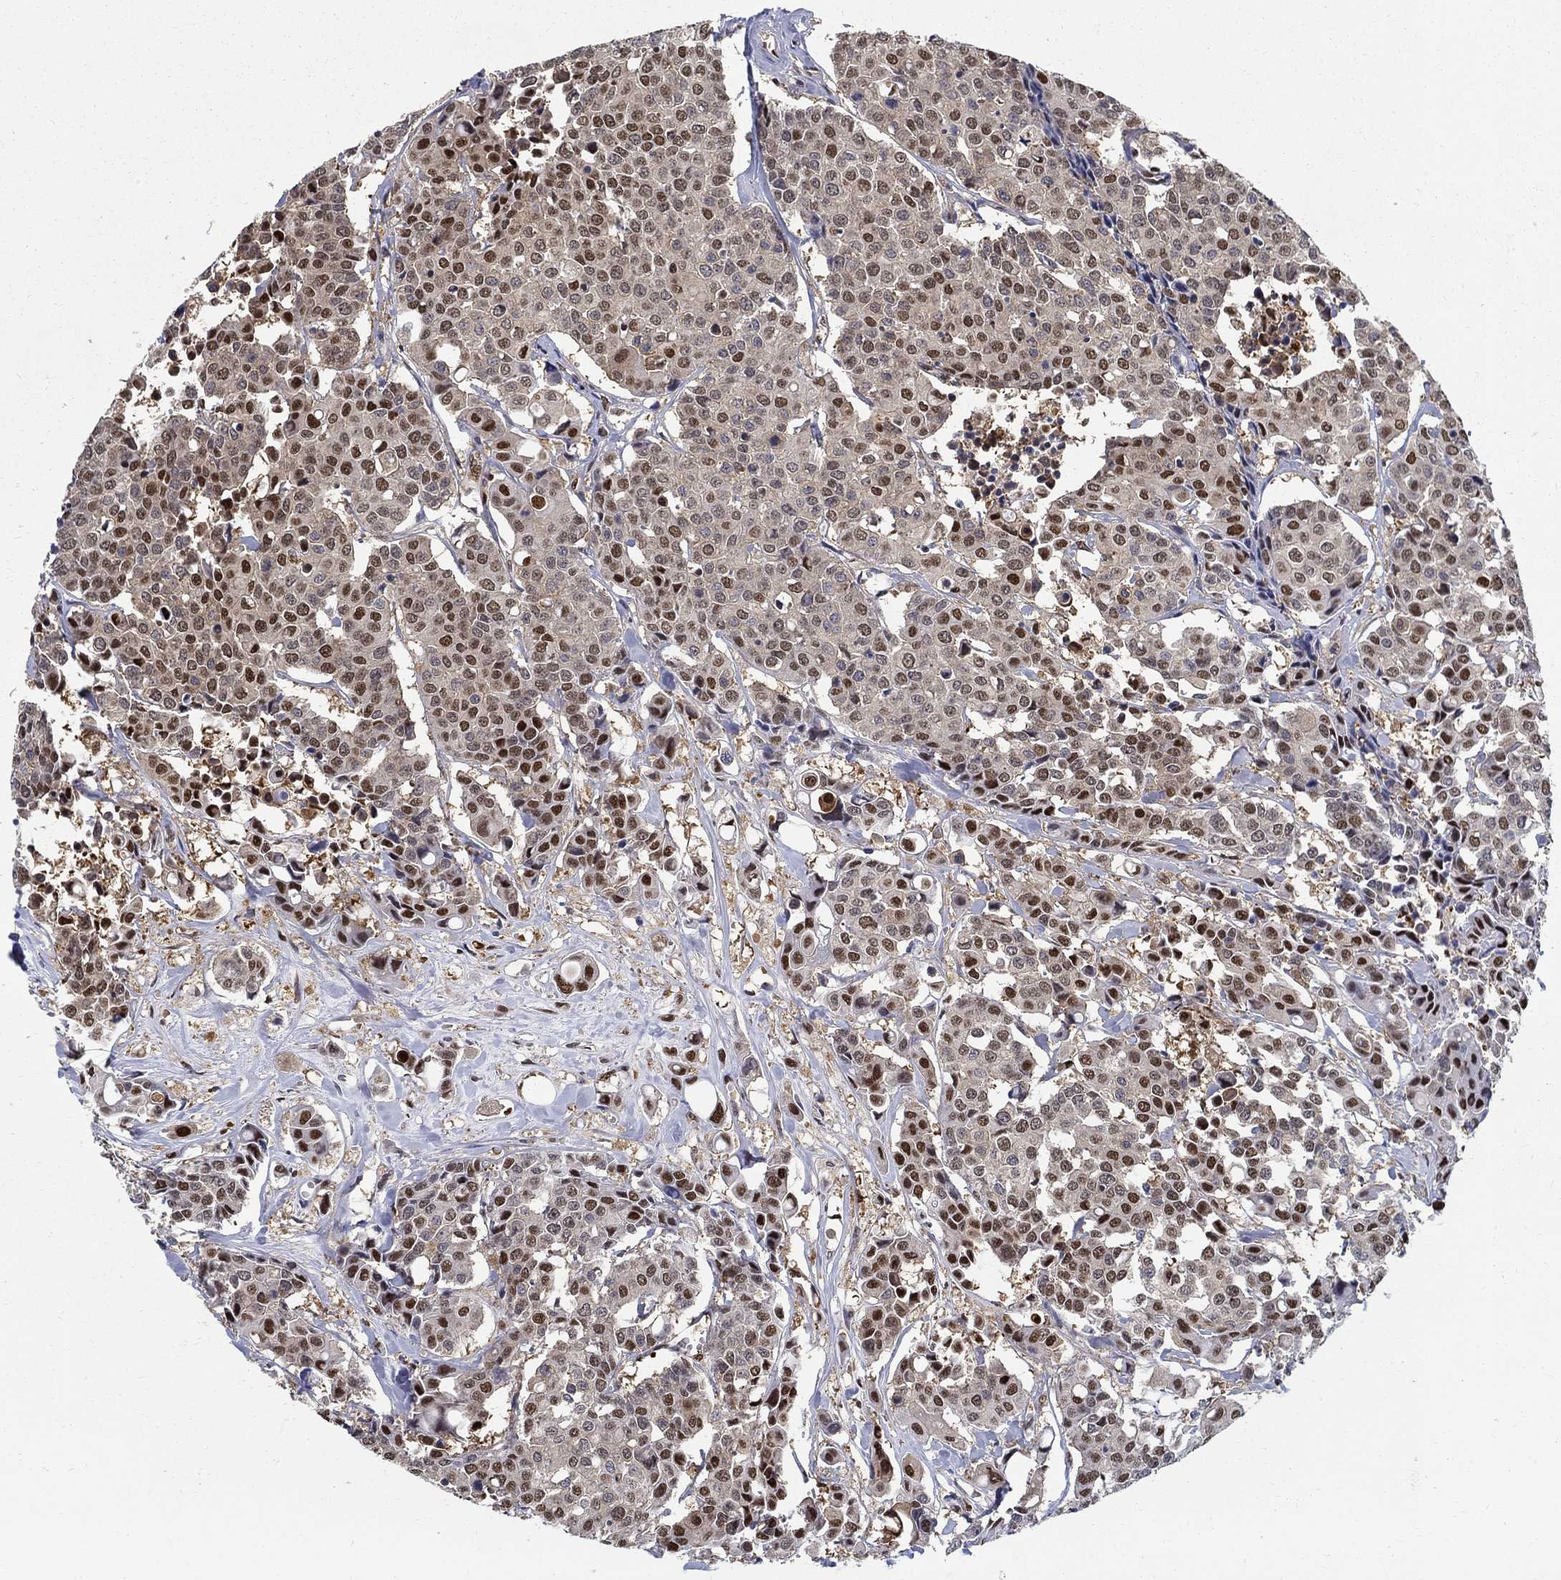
{"staining": {"intensity": "strong", "quantity": "<25%", "location": "nuclear"}, "tissue": "carcinoid", "cell_type": "Tumor cells", "image_type": "cancer", "snomed": [{"axis": "morphology", "description": "Carcinoid, malignant, NOS"}, {"axis": "topography", "description": "Colon"}], "caption": "Carcinoid (malignant) was stained to show a protein in brown. There is medium levels of strong nuclear expression in approximately <25% of tumor cells.", "gene": "ZNF594", "patient": {"sex": "male", "age": 81}}